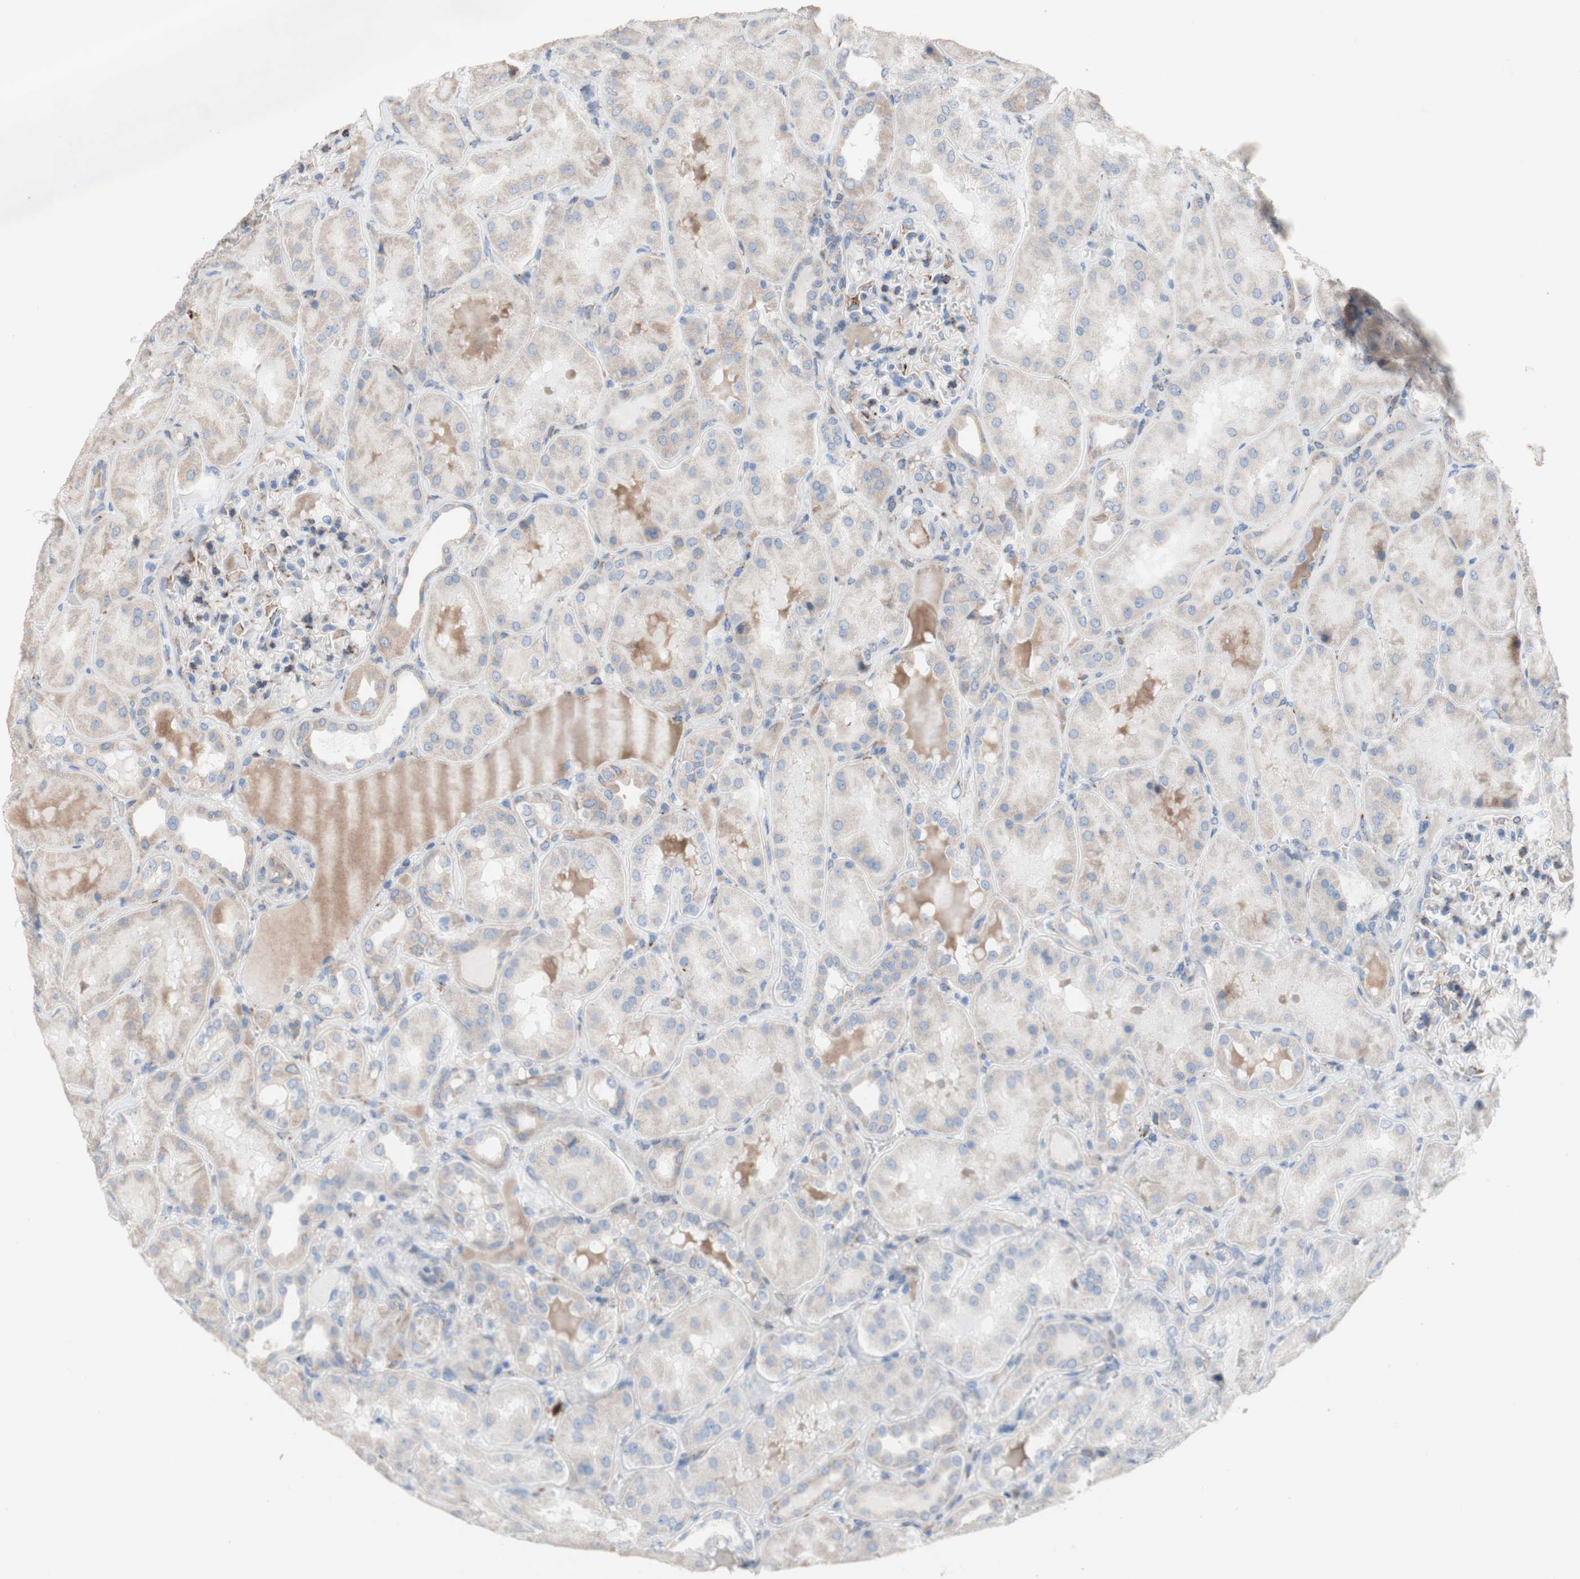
{"staining": {"intensity": "moderate", "quantity": "25%-75%", "location": "cytoplasmic/membranous"}, "tissue": "kidney", "cell_type": "Cells in glomeruli", "image_type": "normal", "snomed": [{"axis": "morphology", "description": "Normal tissue, NOS"}, {"axis": "topography", "description": "Kidney"}], "caption": "Immunohistochemical staining of normal kidney reveals moderate cytoplasmic/membranous protein staining in approximately 25%-75% of cells in glomeruli. Nuclei are stained in blue.", "gene": "AGPAT5", "patient": {"sex": "female", "age": 56}}